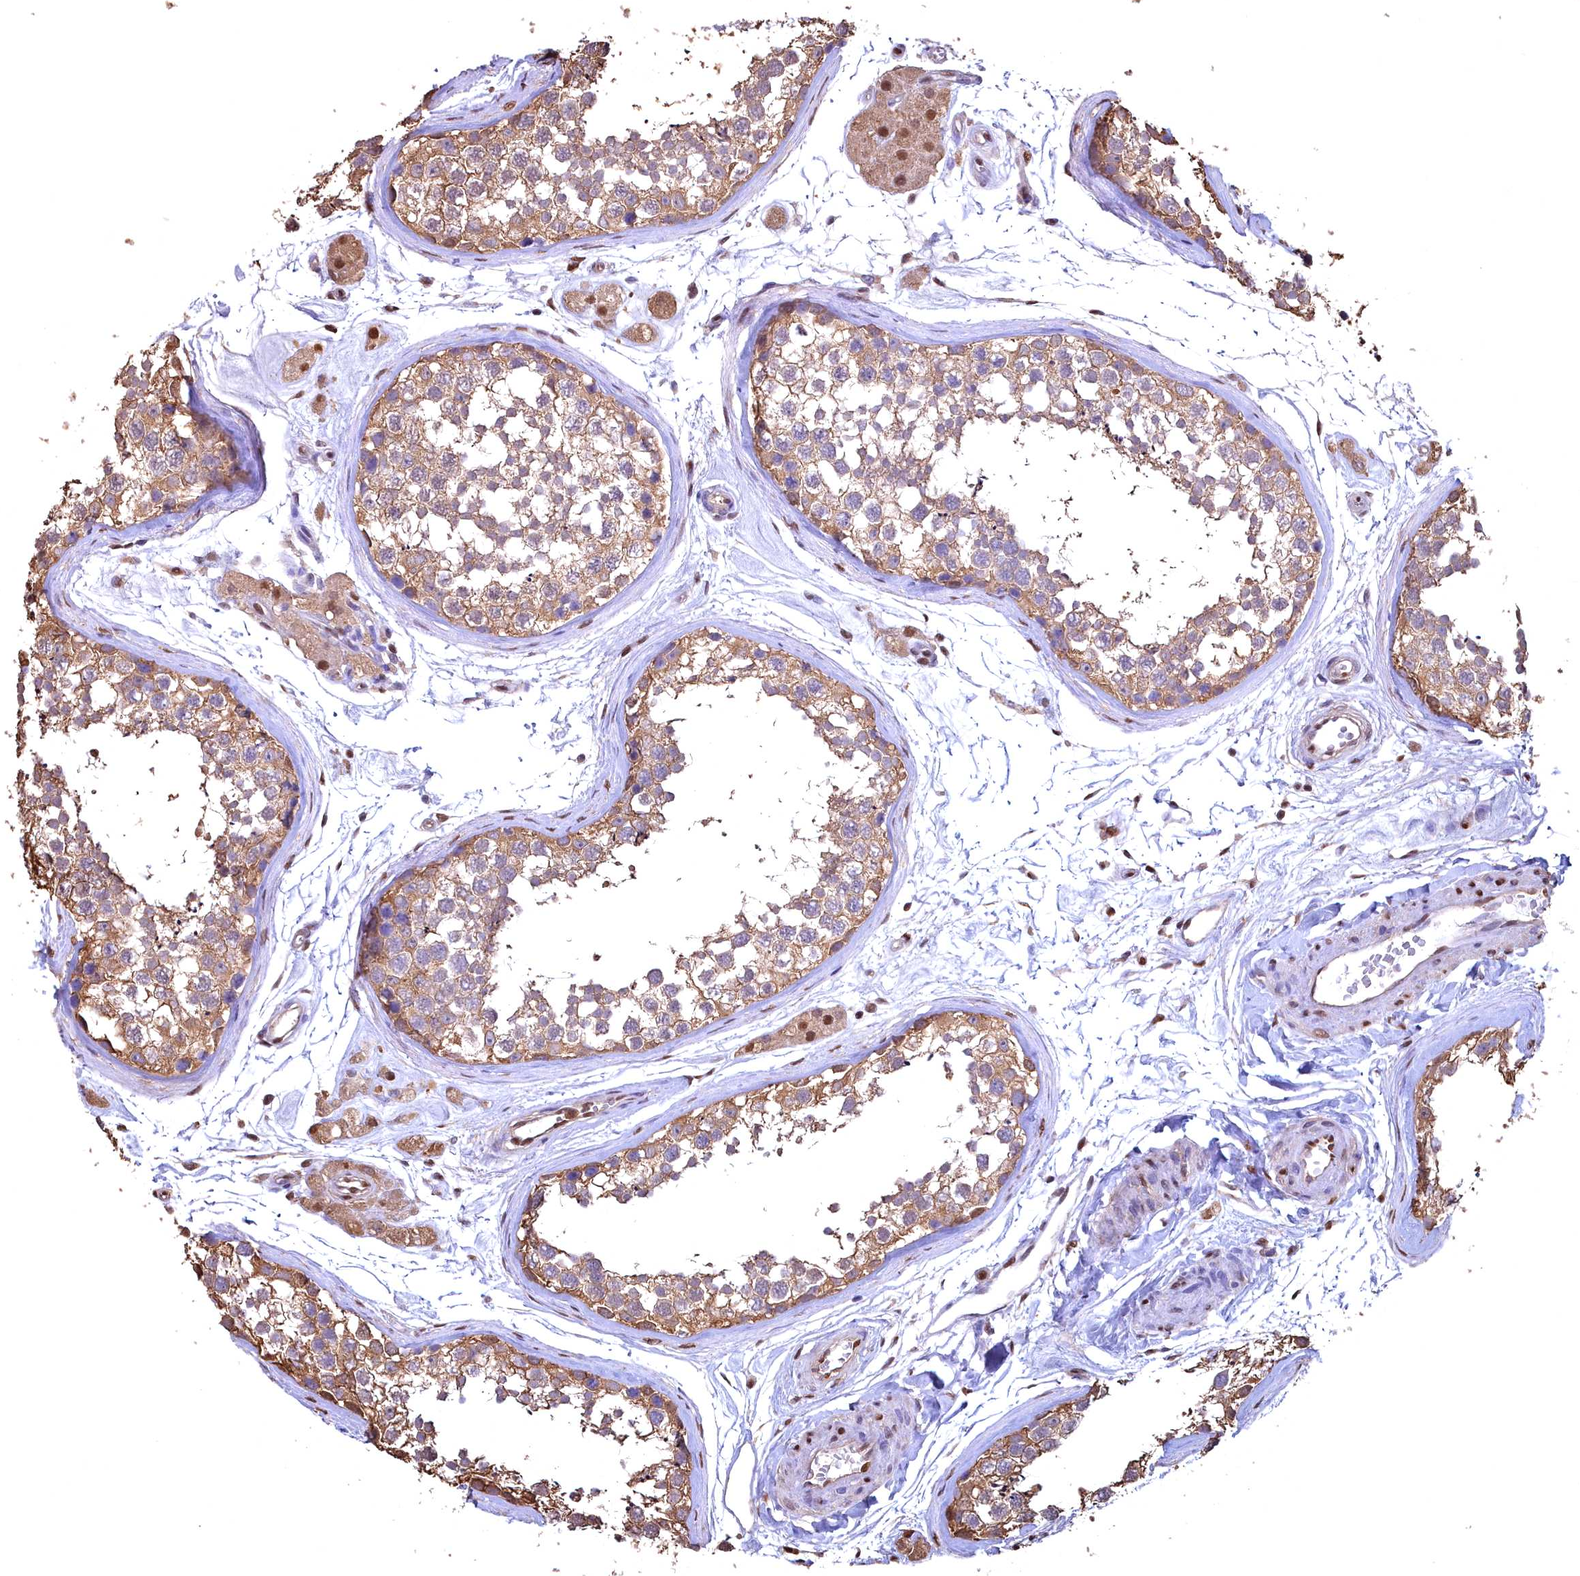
{"staining": {"intensity": "moderate", "quantity": ">75%", "location": "cytoplasmic/membranous"}, "tissue": "testis", "cell_type": "Cells in seminiferous ducts", "image_type": "normal", "snomed": [{"axis": "morphology", "description": "Normal tissue, NOS"}, {"axis": "topography", "description": "Testis"}], "caption": "Protein analysis of benign testis demonstrates moderate cytoplasmic/membranous expression in approximately >75% of cells in seminiferous ducts. (Stains: DAB in brown, nuclei in blue, Microscopy: brightfield microscopy at high magnification).", "gene": "GAPDH", "patient": {"sex": "male", "age": 56}}